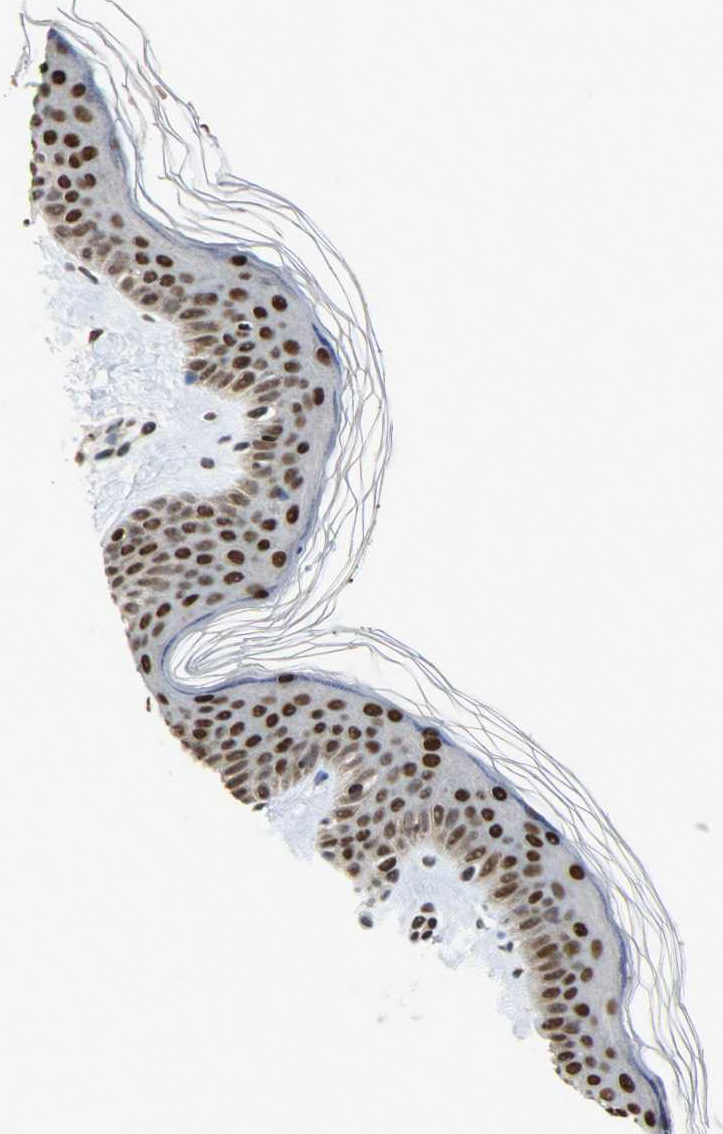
{"staining": {"intensity": "strong", "quantity": ">75%", "location": "nuclear"}, "tissue": "skin", "cell_type": "Fibroblasts", "image_type": "normal", "snomed": [{"axis": "morphology", "description": "Normal tissue, NOS"}, {"axis": "topography", "description": "Skin"}], "caption": "A high-resolution micrograph shows immunohistochemistry (IHC) staining of benign skin, which displays strong nuclear positivity in approximately >75% of fibroblasts. The protein of interest is shown in brown color, while the nuclei are stained blue.", "gene": "SNAI1", "patient": {"sex": "female", "age": 56}}